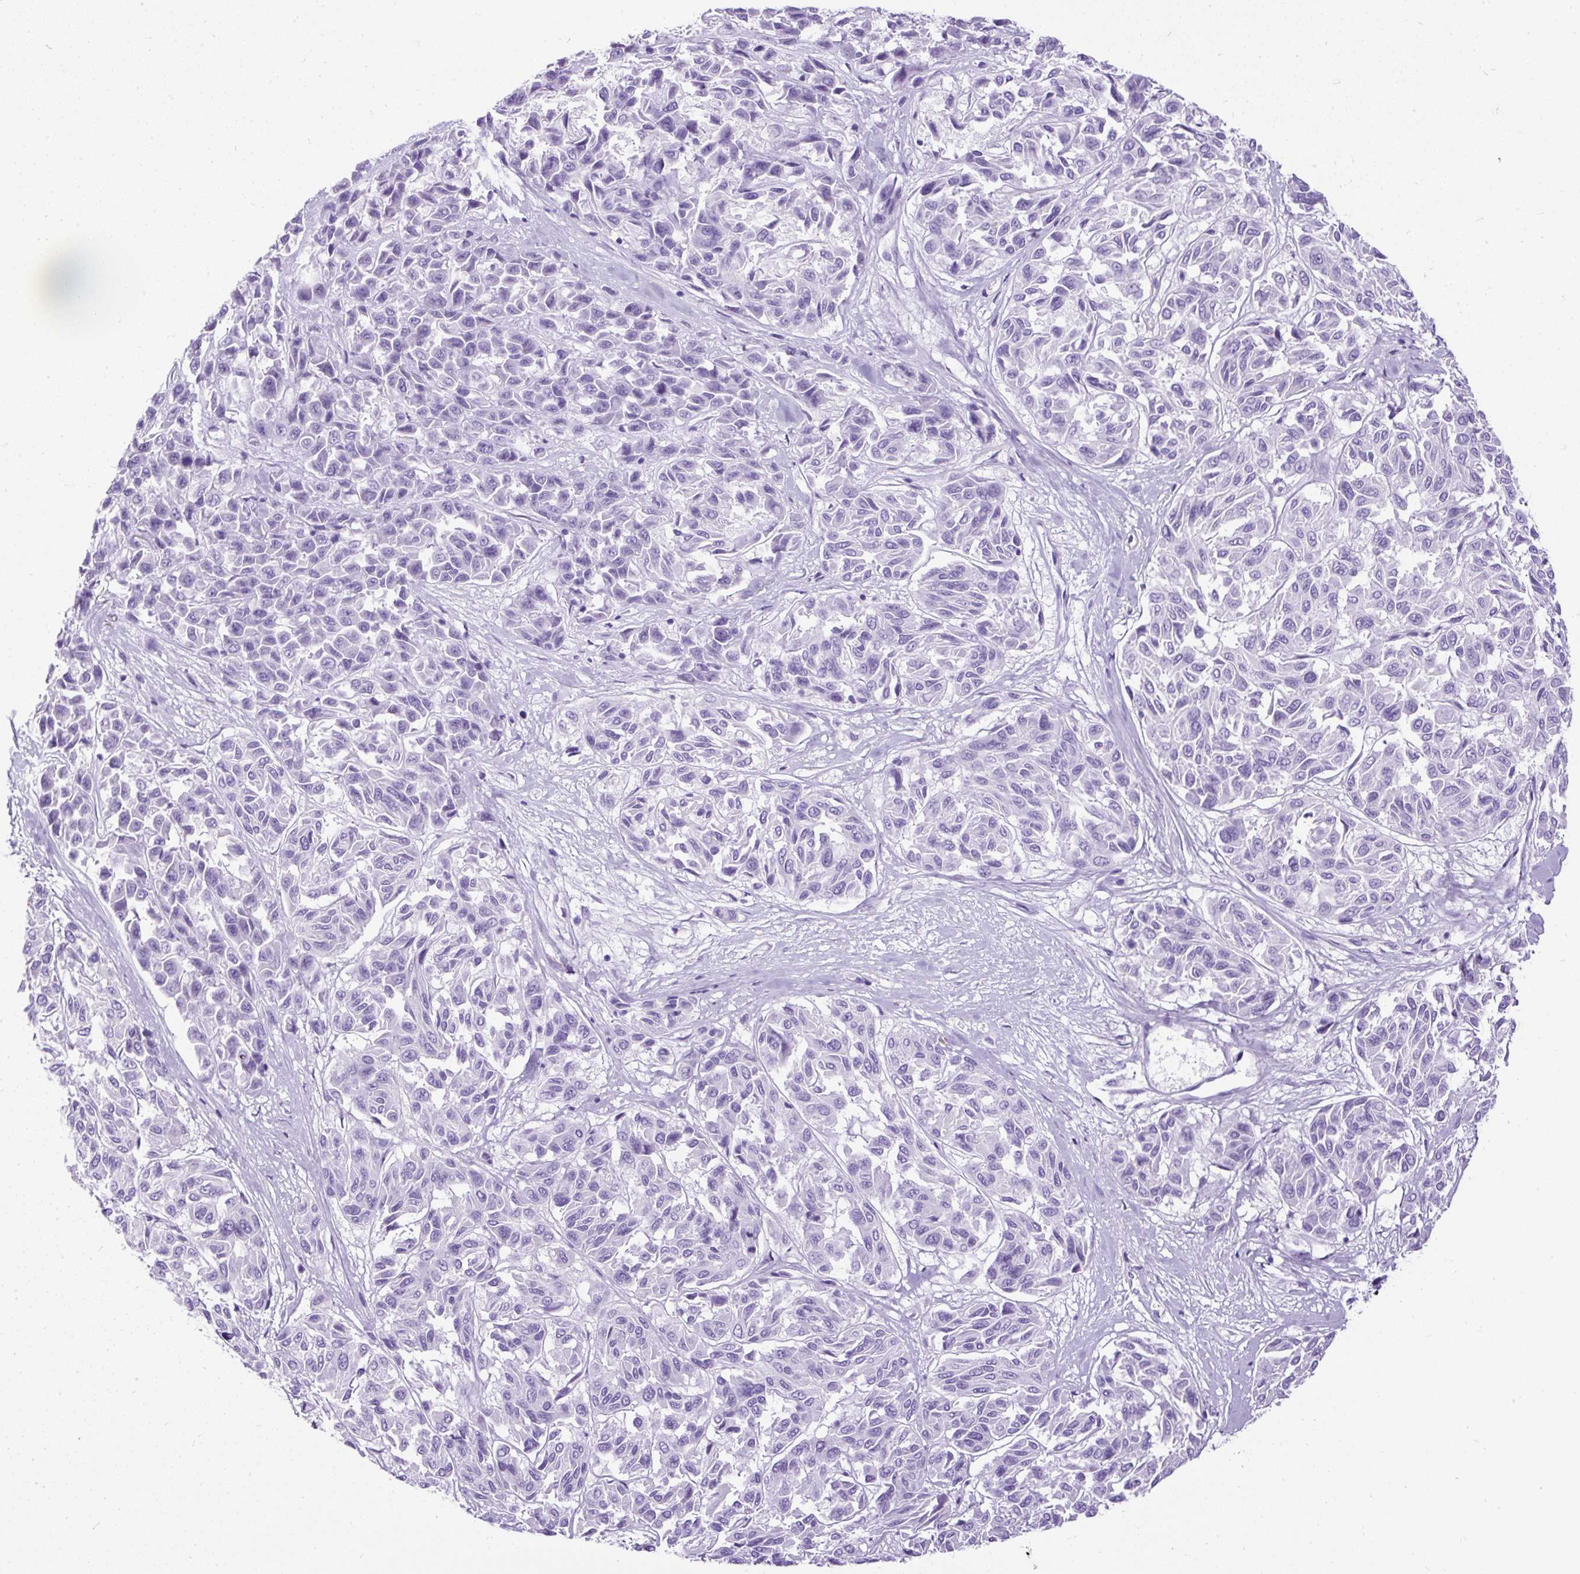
{"staining": {"intensity": "negative", "quantity": "none", "location": "none"}, "tissue": "melanoma", "cell_type": "Tumor cells", "image_type": "cancer", "snomed": [{"axis": "morphology", "description": "Malignant melanoma, NOS"}, {"axis": "topography", "description": "Skin"}], "caption": "Tumor cells are negative for protein expression in human melanoma. The staining was performed using DAB to visualize the protein expression in brown, while the nuclei were stained in blue with hematoxylin (Magnification: 20x).", "gene": "CEL", "patient": {"sex": "female", "age": 66}}